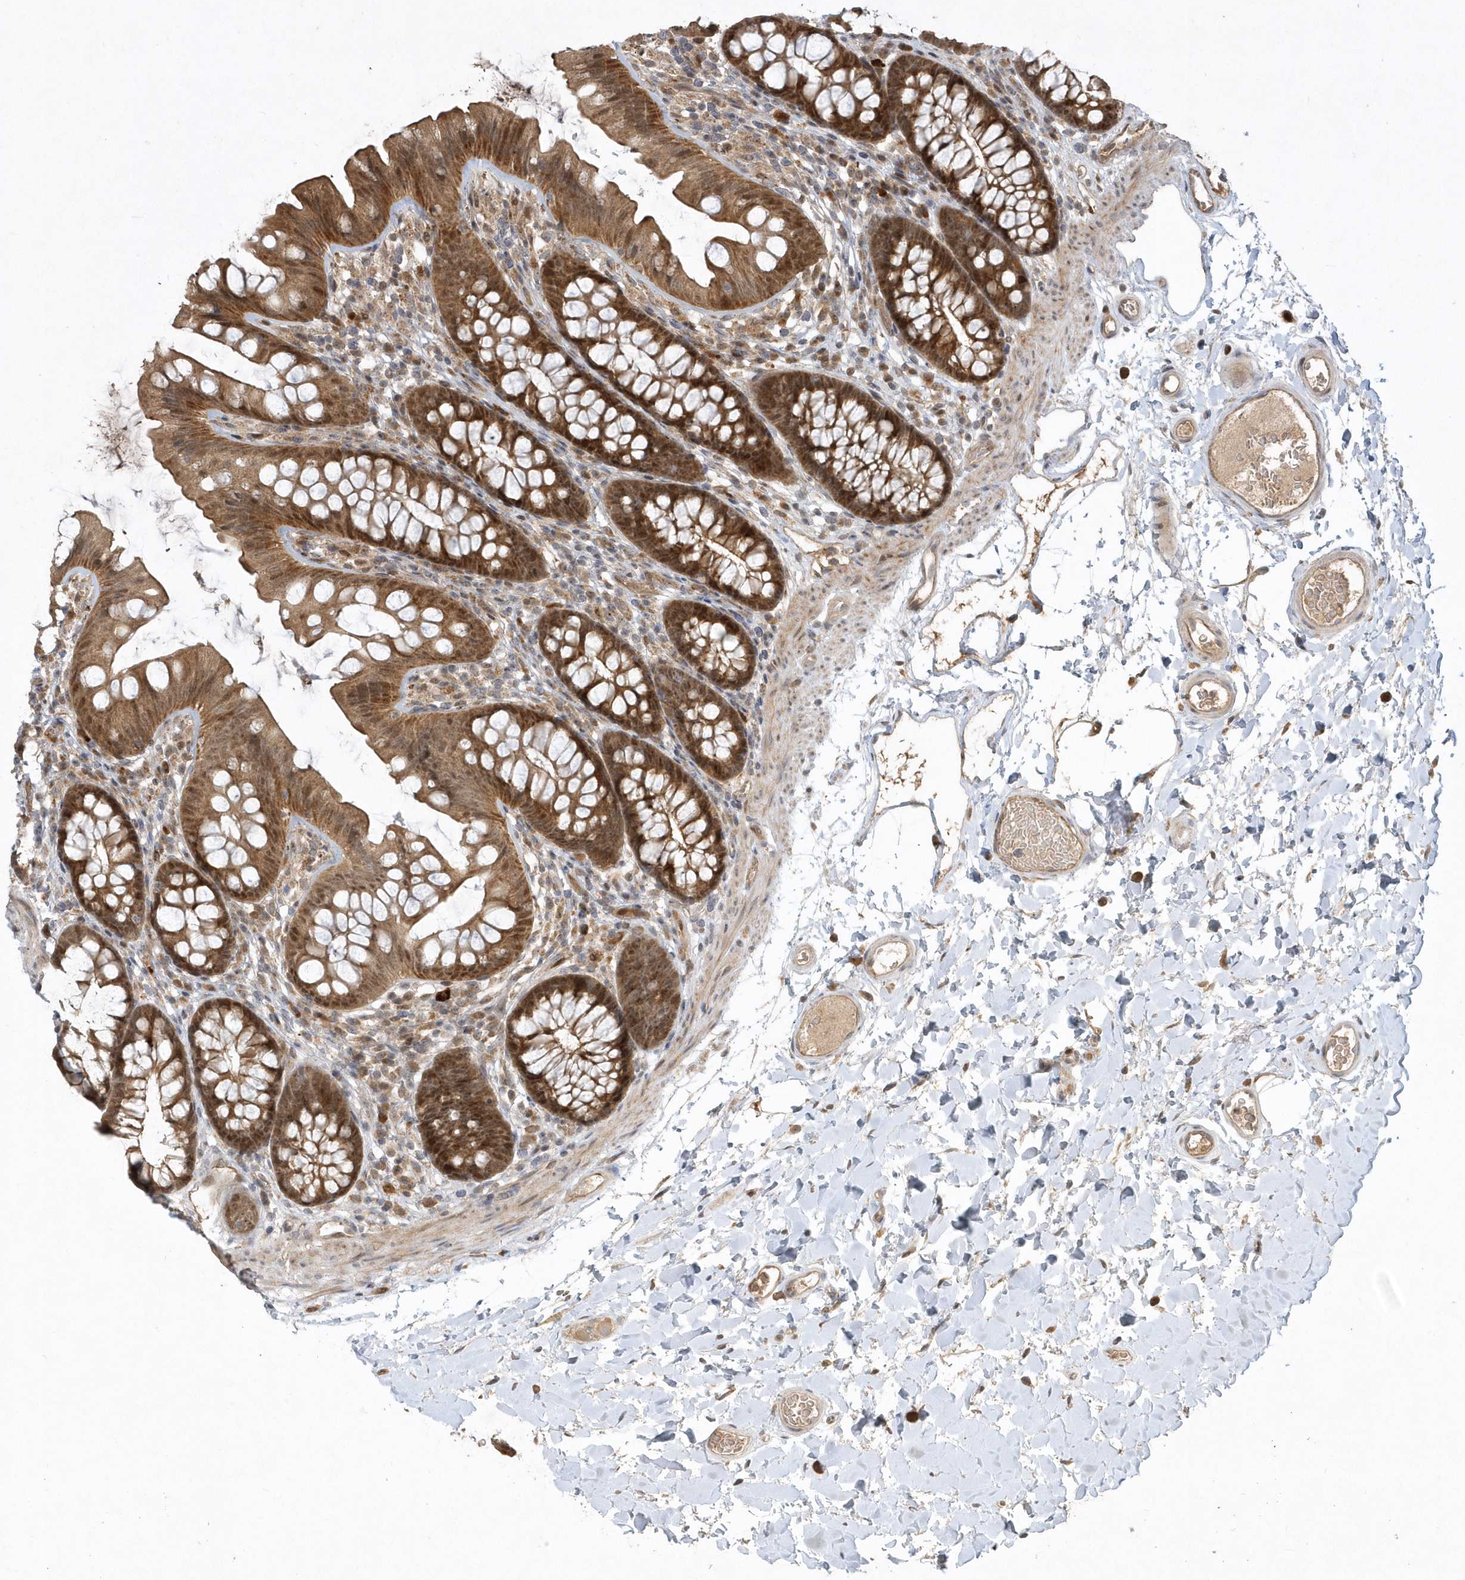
{"staining": {"intensity": "moderate", "quantity": ">75%", "location": "cytoplasmic/membranous"}, "tissue": "colon", "cell_type": "Endothelial cells", "image_type": "normal", "snomed": [{"axis": "morphology", "description": "Normal tissue, NOS"}, {"axis": "topography", "description": "Colon"}], "caption": "Approximately >75% of endothelial cells in unremarkable human colon exhibit moderate cytoplasmic/membranous protein staining as visualized by brown immunohistochemical staining.", "gene": "TRAIP", "patient": {"sex": "female", "age": 62}}